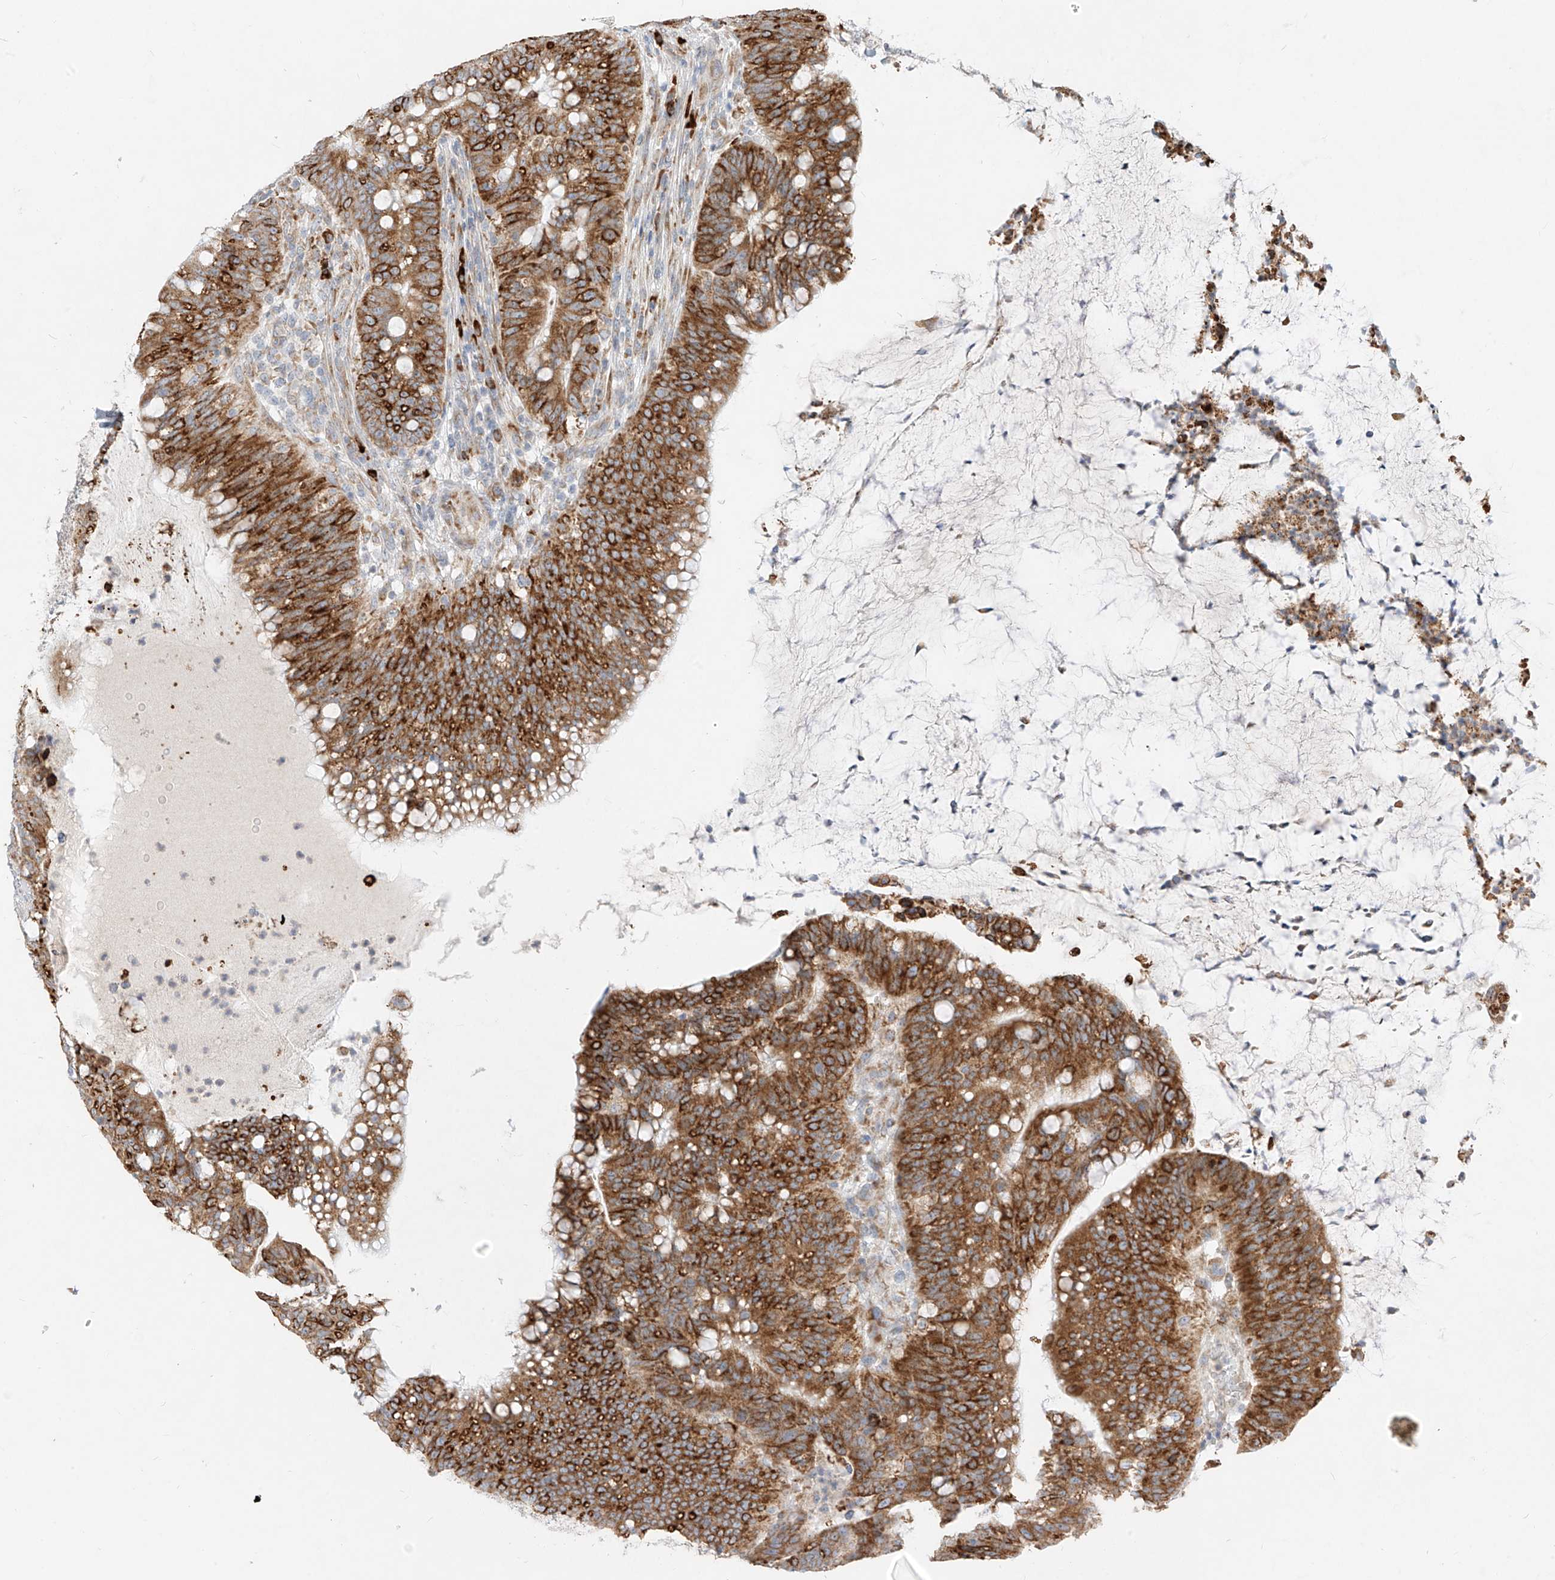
{"staining": {"intensity": "moderate", "quantity": ">75%", "location": "cytoplasmic/membranous"}, "tissue": "colorectal cancer", "cell_type": "Tumor cells", "image_type": "cancer", "snomed": [{"axis": "morphology", "description": "Adenocarcinoma, NOS"}, {"axis": "topography", "description": "Colon"}], "caption": "Tumor cells reveal medium levels of moderate cytoplasmic/membranous staining in approximately >75% of cells in adenocarcinoma (colorectal).", "gene": "STT3A", "patient": {"sex": "female", "age": 66}}